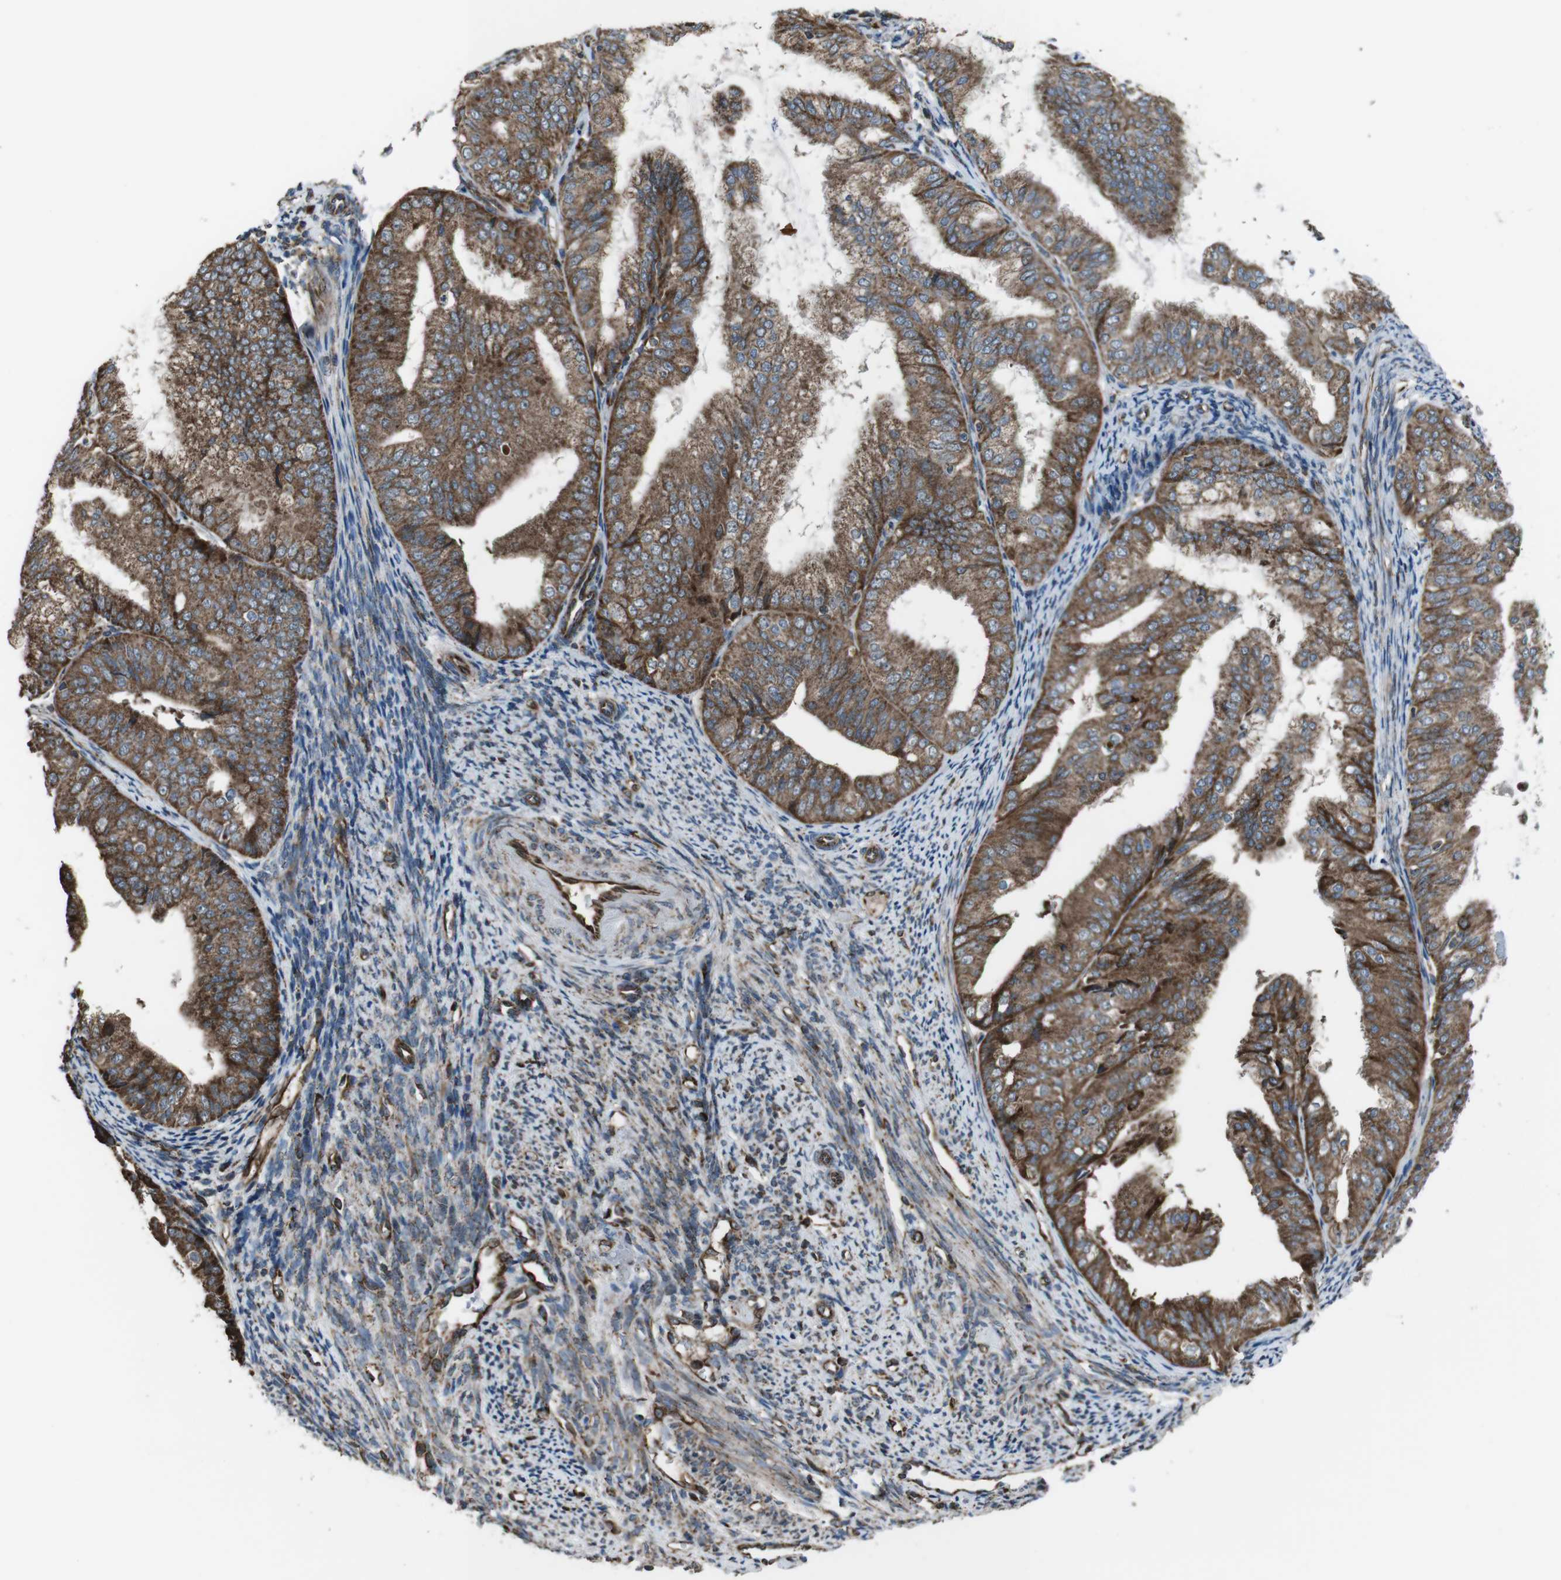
{"staining": {"intensity": "moderate", "quantity": ">75%", "location": "cytoplasmic/membranous"}, "tissue": "endometrial cancer", "cell_type": "Tumor cells", "image_type": "cancer", "snomed": [{"axis": "morphology", "description": "Adenocarcinoma, NOS"}, {"axis": "topography", "description": "Endometrium"}], "caption": "High-power microscopy captured an immunohistochemistry (IHC) image of endometrial adenocarcinoma, revealing moderate cytoplasmic/membranous expression in about >75% of tumor cells.", "gene": "GIMAP8", "patient": {"sex": "female", "age": 63}}